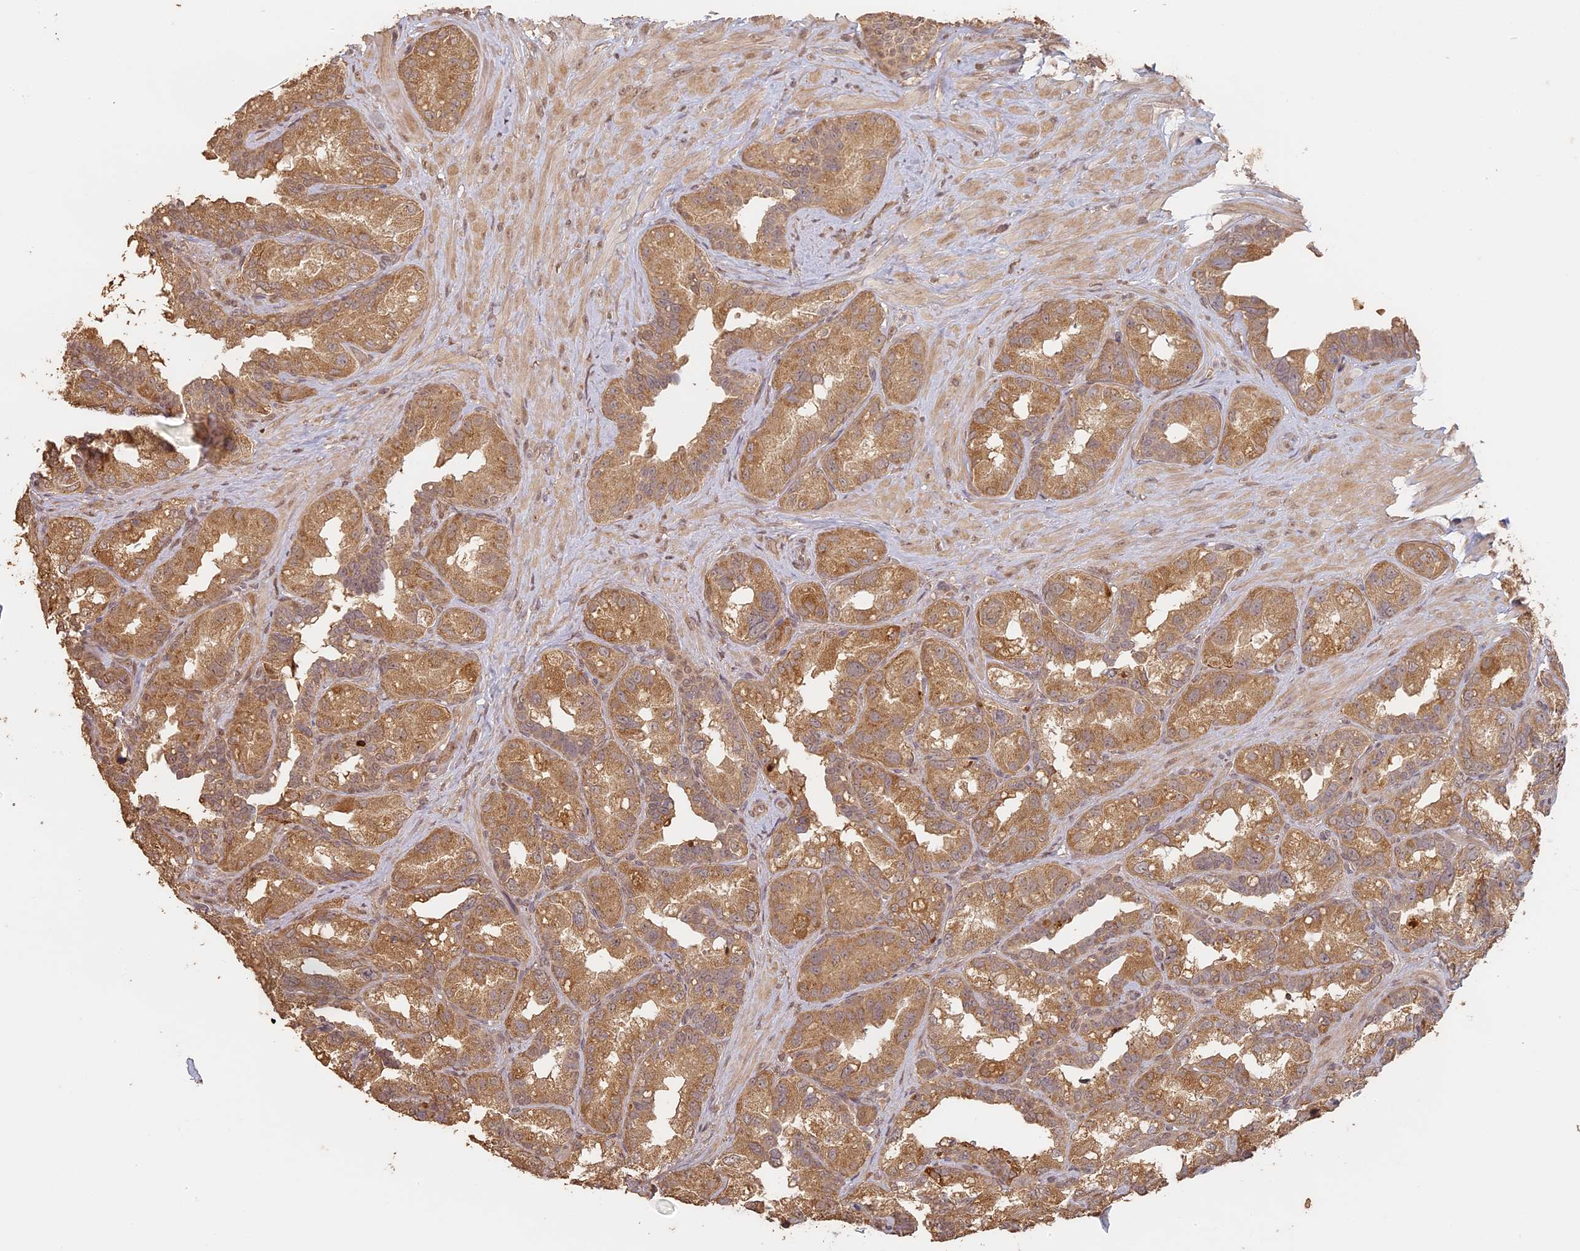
{"staining": {"intensity": "moderate", "quantity": ">75%", "location": "cytoplasmic/membranous"}, "tissue": "seminal vesicle", "cell_type": "Glandular cells", "image_type": "normal", "snomed": [{"axis": "morphology", "description": "Normal tissue, NOS"}, {"axis": "topography", "description": "Seminal veicle"}, {"axis": "topography", "description": "Peripheral nerve tissue"}], "caption": "A micrograph showing moderate cytoplasmic/membranous expression in approximately >75% of glandular cells in unremarkable seminal vesicle, as visualized by brown immunohistochemical staining.", "gene": "STX16", "patient": {"sex": "male", "age": 67}}